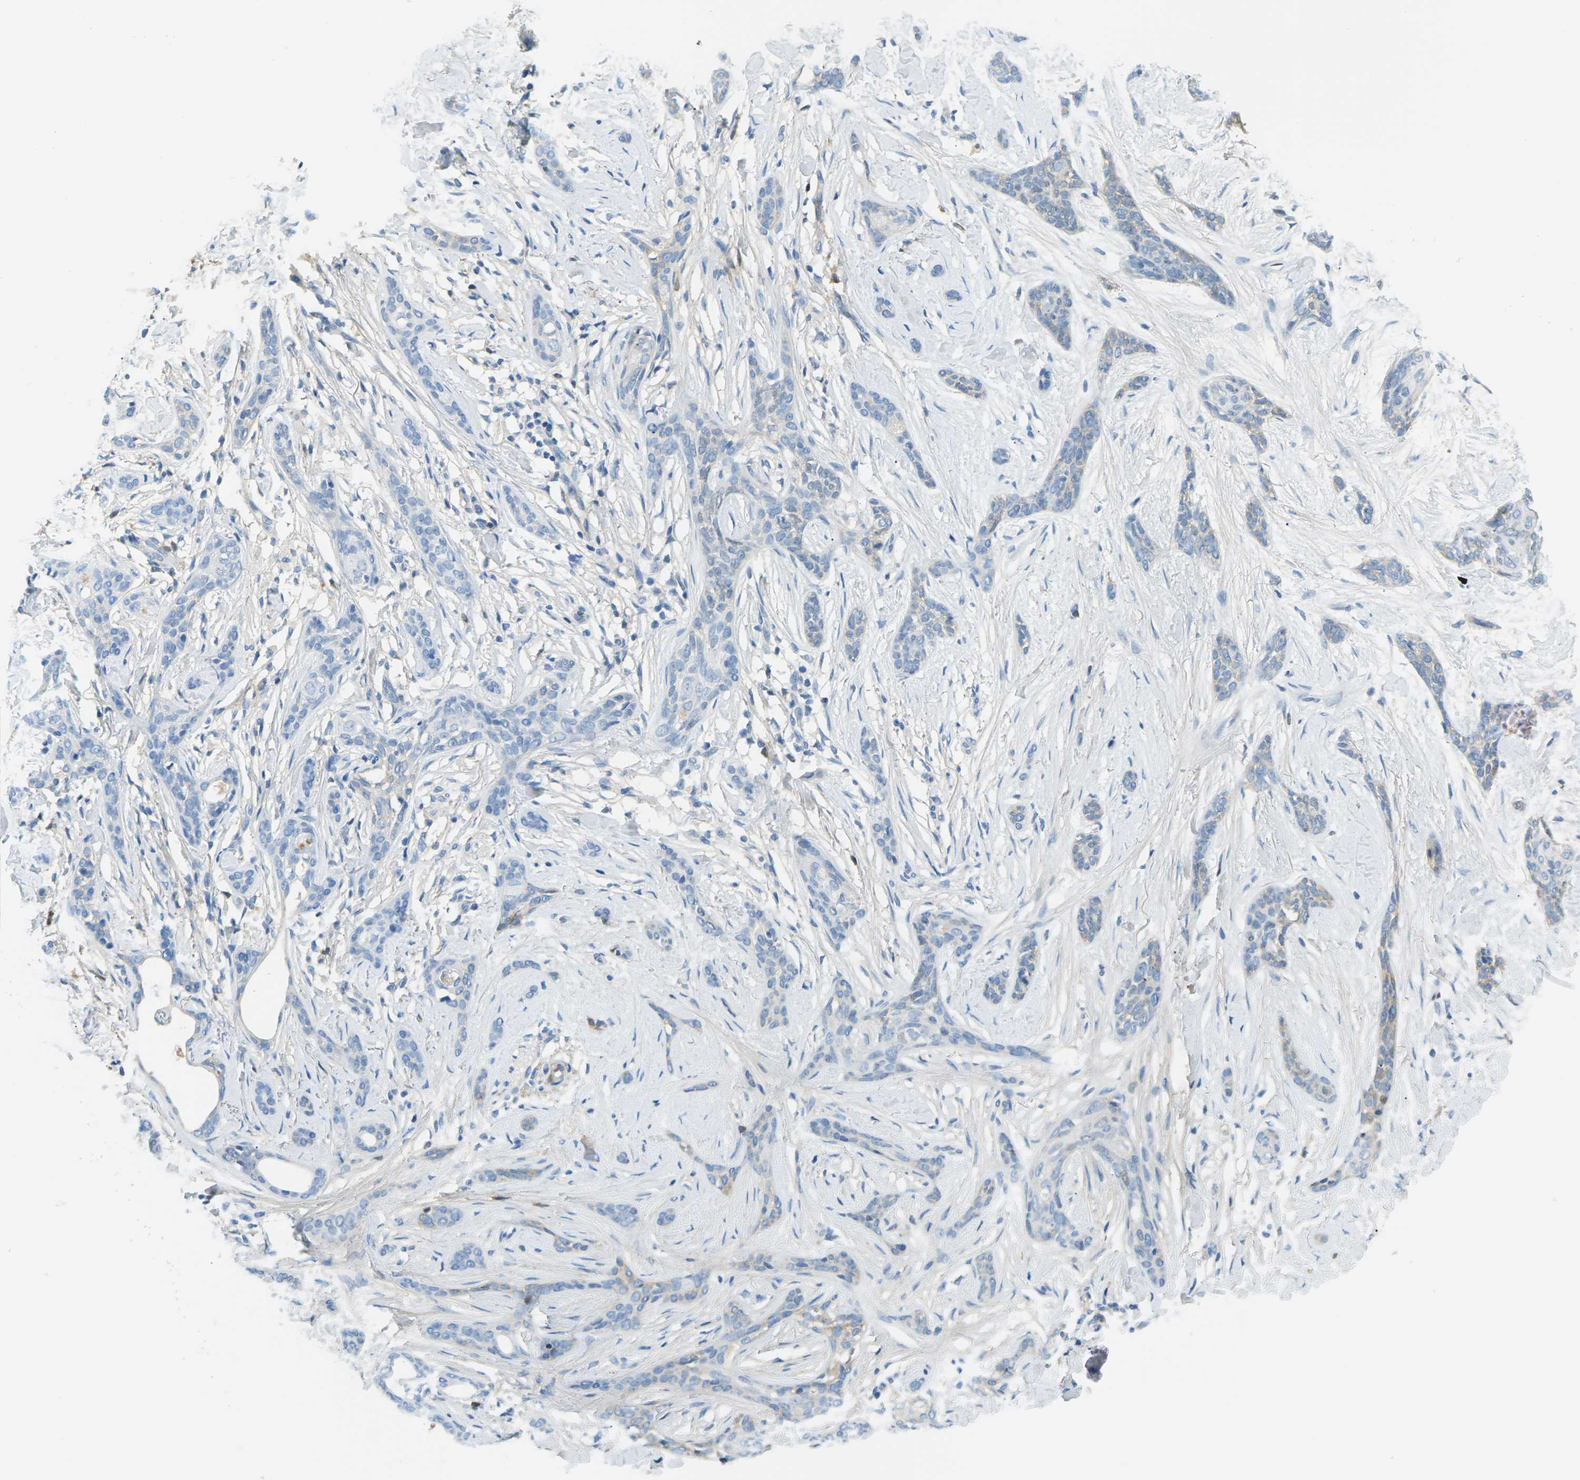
{"staining": {"intensity": "negative", "quantity": "none", "location": "none"}, "tissue": "skin cancer", "cell_type": "Tumor cells", "image_type": "cancer", "snomed": [{"axis": "morphology", "description": "Basal cell carcinoma"}, {"axis": "morphology", "description": "Adnexal tumor, benign"}, {"axis": "topography", "description": "Skin"}], "caption": "The micrograph reveals no staining of tumor cells in skin basal cell carcinoma.", "gene": "CFI", "patient": {"sex": "female", "age": 42}}